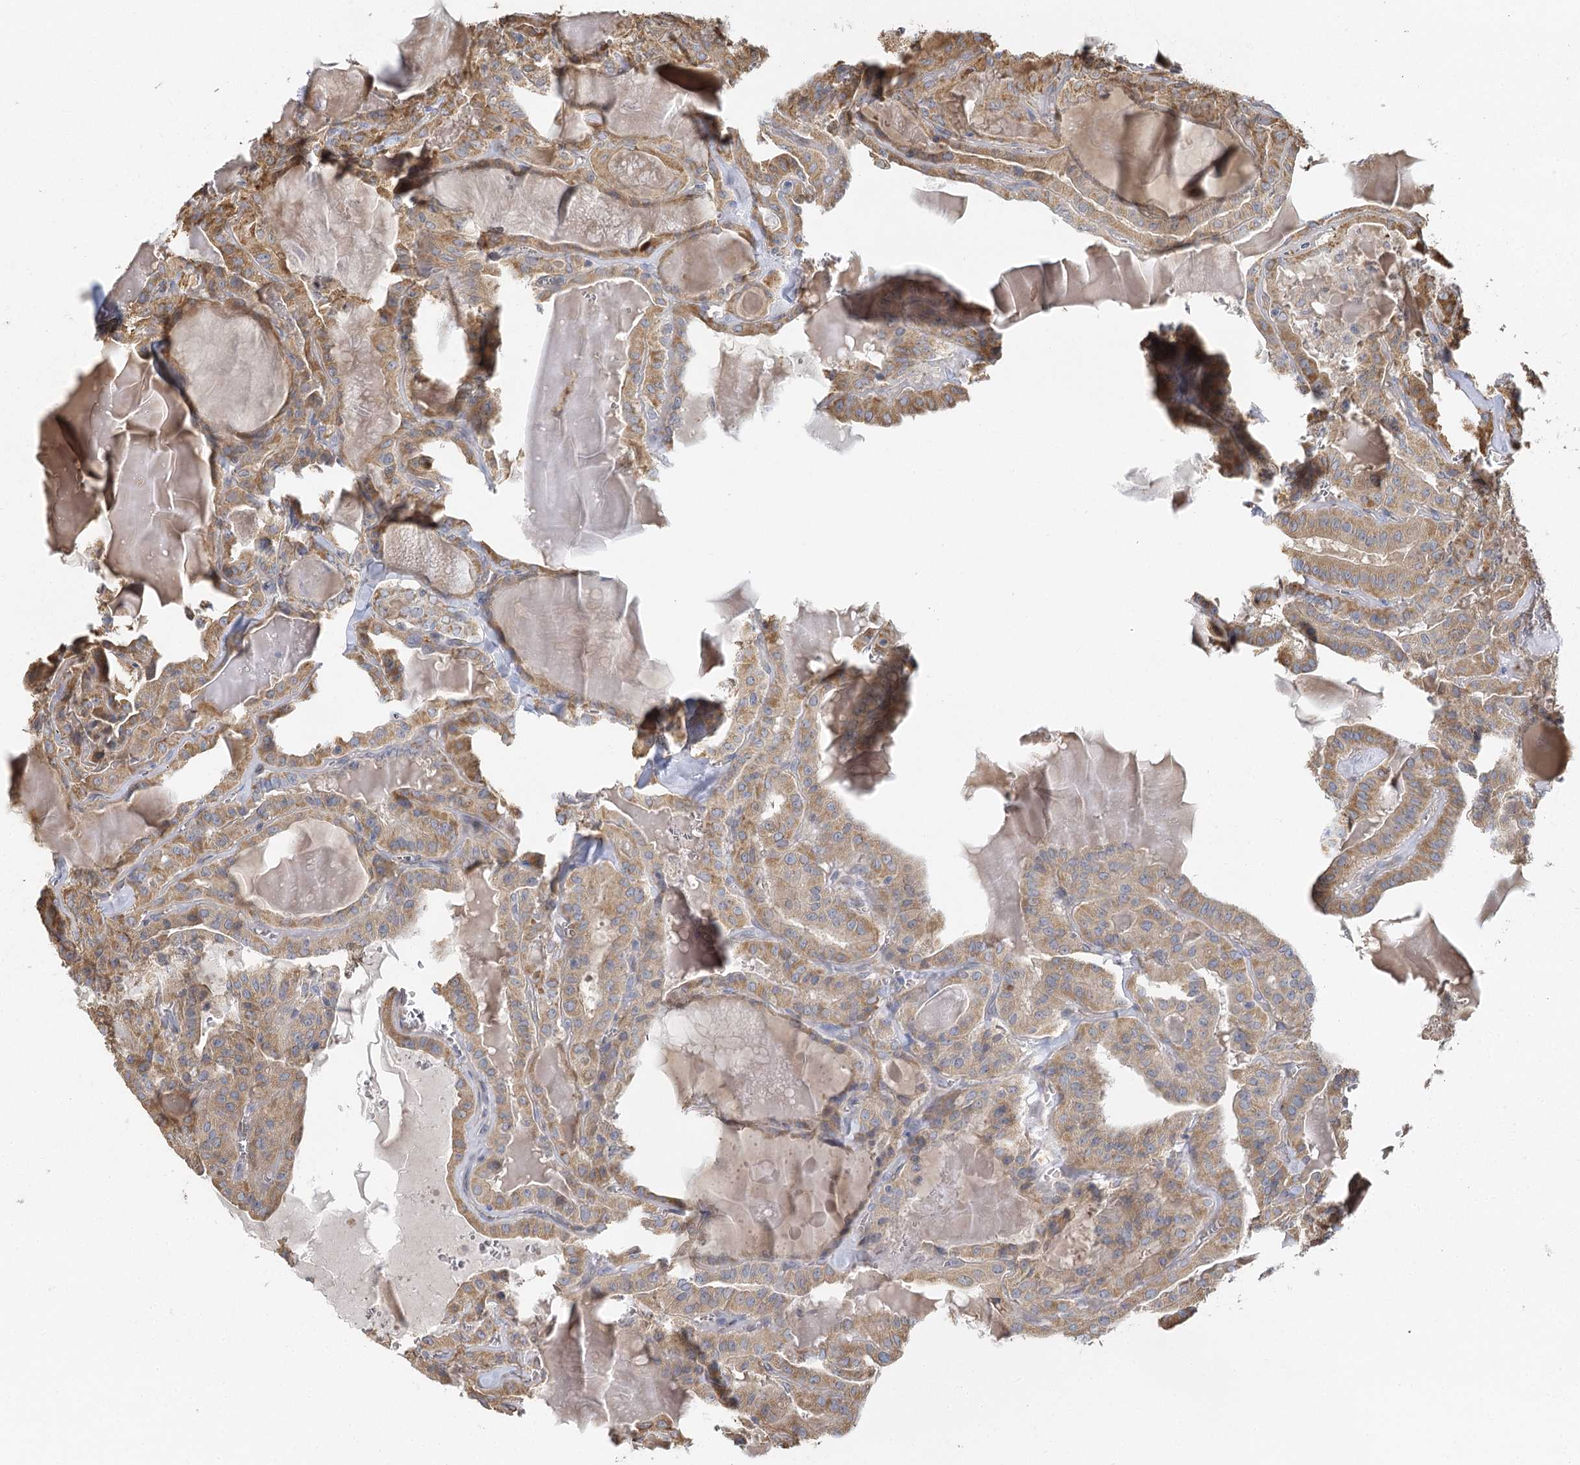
{"staining": {"intensity": "moderate", "quantity": "<25%", "location": "cytoplasmic/membranous"}, "tissue": "thyroid cancer", "cell_type": "Tumor cells", "image_type": "cancer", "snomed": [{"axis": "morphology", "description": "Papillary adenocarcinoma, NOS"}, {"axis": "topography", "description": "Thyroid gland"}], "caption": "Immunohistochemical staining of thyroid papillary adenocarcinoma demonstrates moderate cytoplasmic/membranous protein staining in about <25% of tumor cells.", "gene": "IL11RA", "patient": {"sex": "male", "age": 52}}